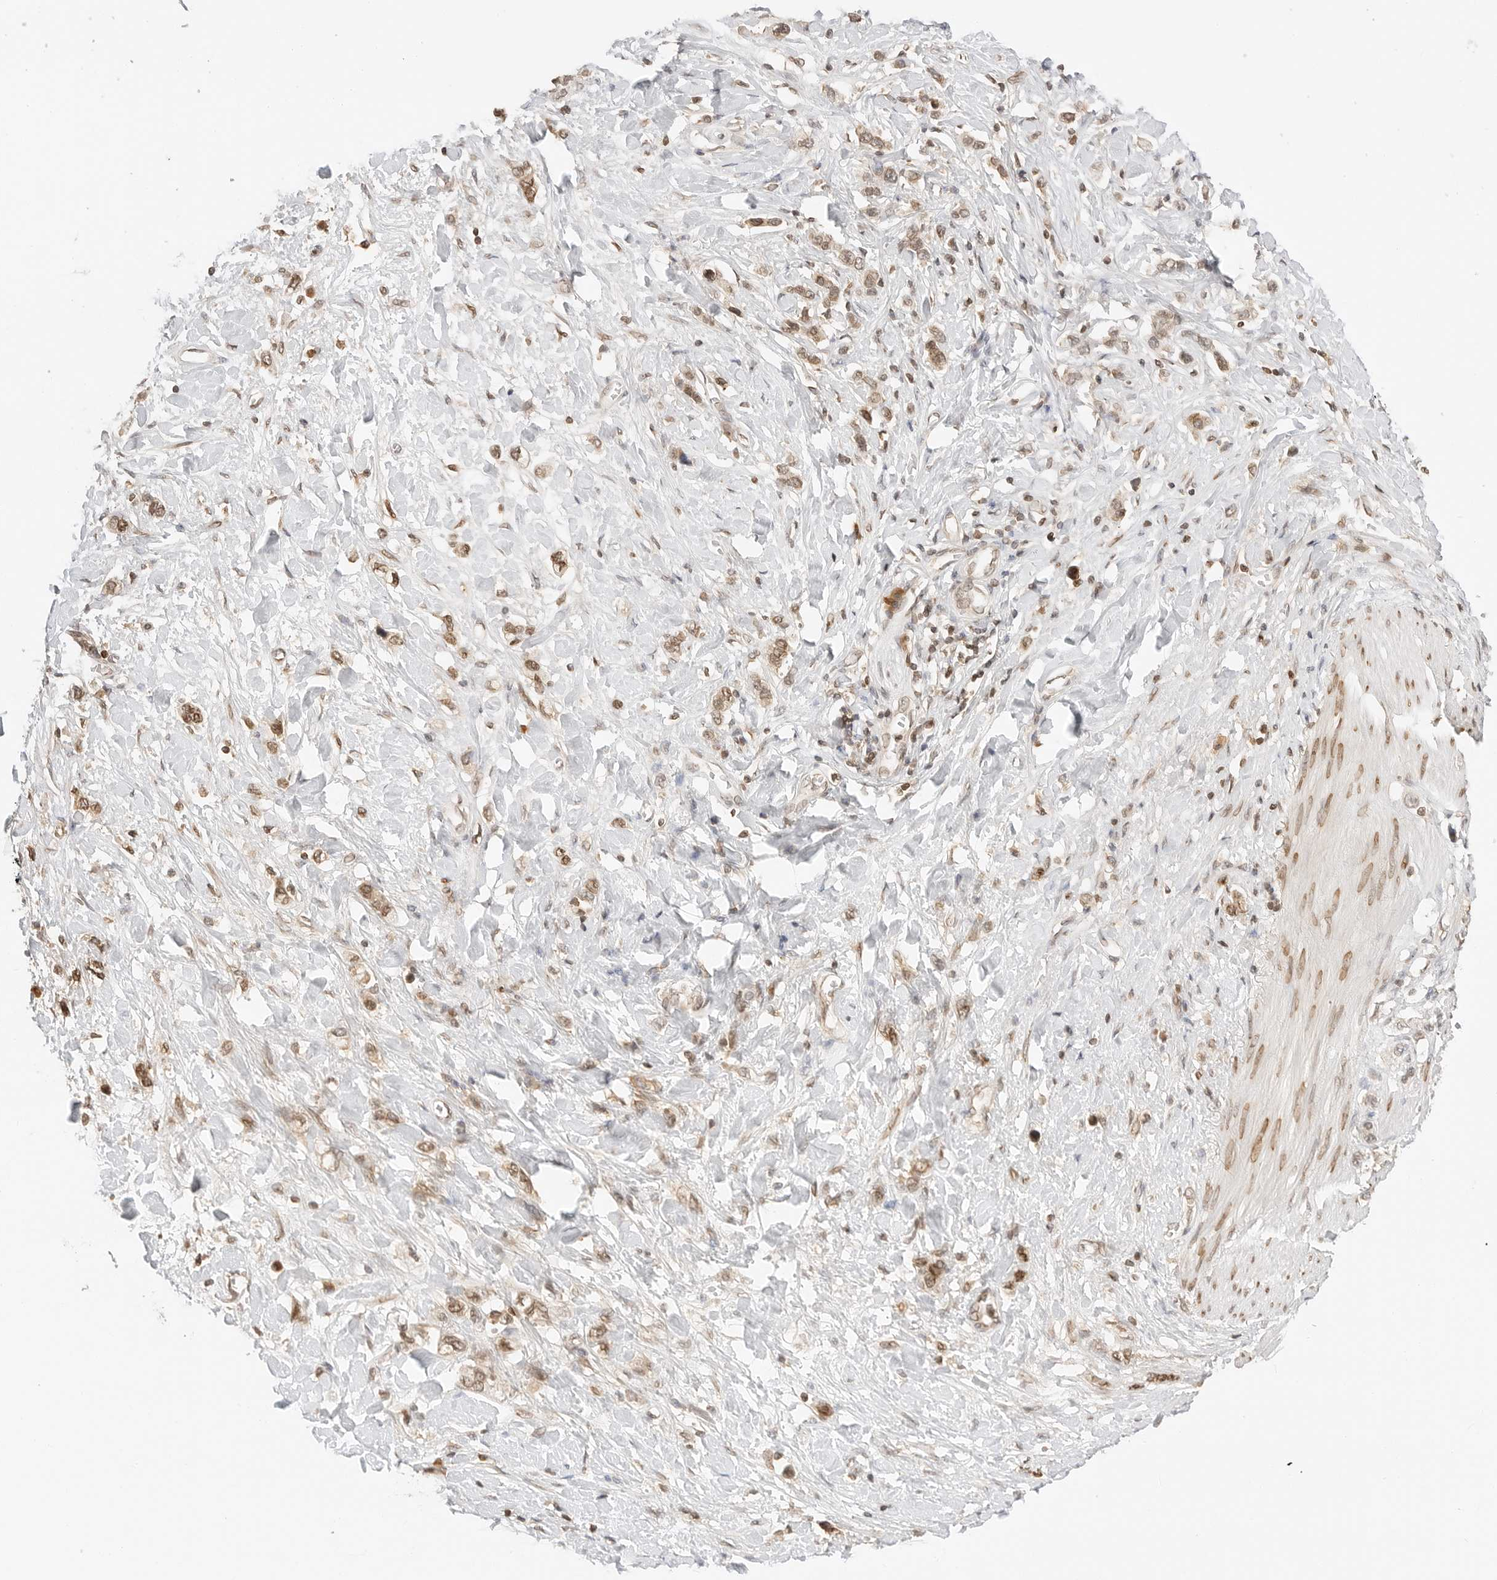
{"staining": {"intensity": "moderate", "quantity": ">75%", "location": "nuclear"}, "tissue": "stomach cancer", "cell_type": "Tumor cells", "image_type": "cancer", "snomed": [{"axis": "morphology", "description": "Adenocarcinoma, NOS"}, {"axis": "topography", "description": "Stomach"}], "caption": "Moderate nuclear expression for a protein is appreciated in approximately >75% of tumor cells of stomach cancer using IHC.", "gene": "POLH", "patient": {"sex": "female", "age": 65}}